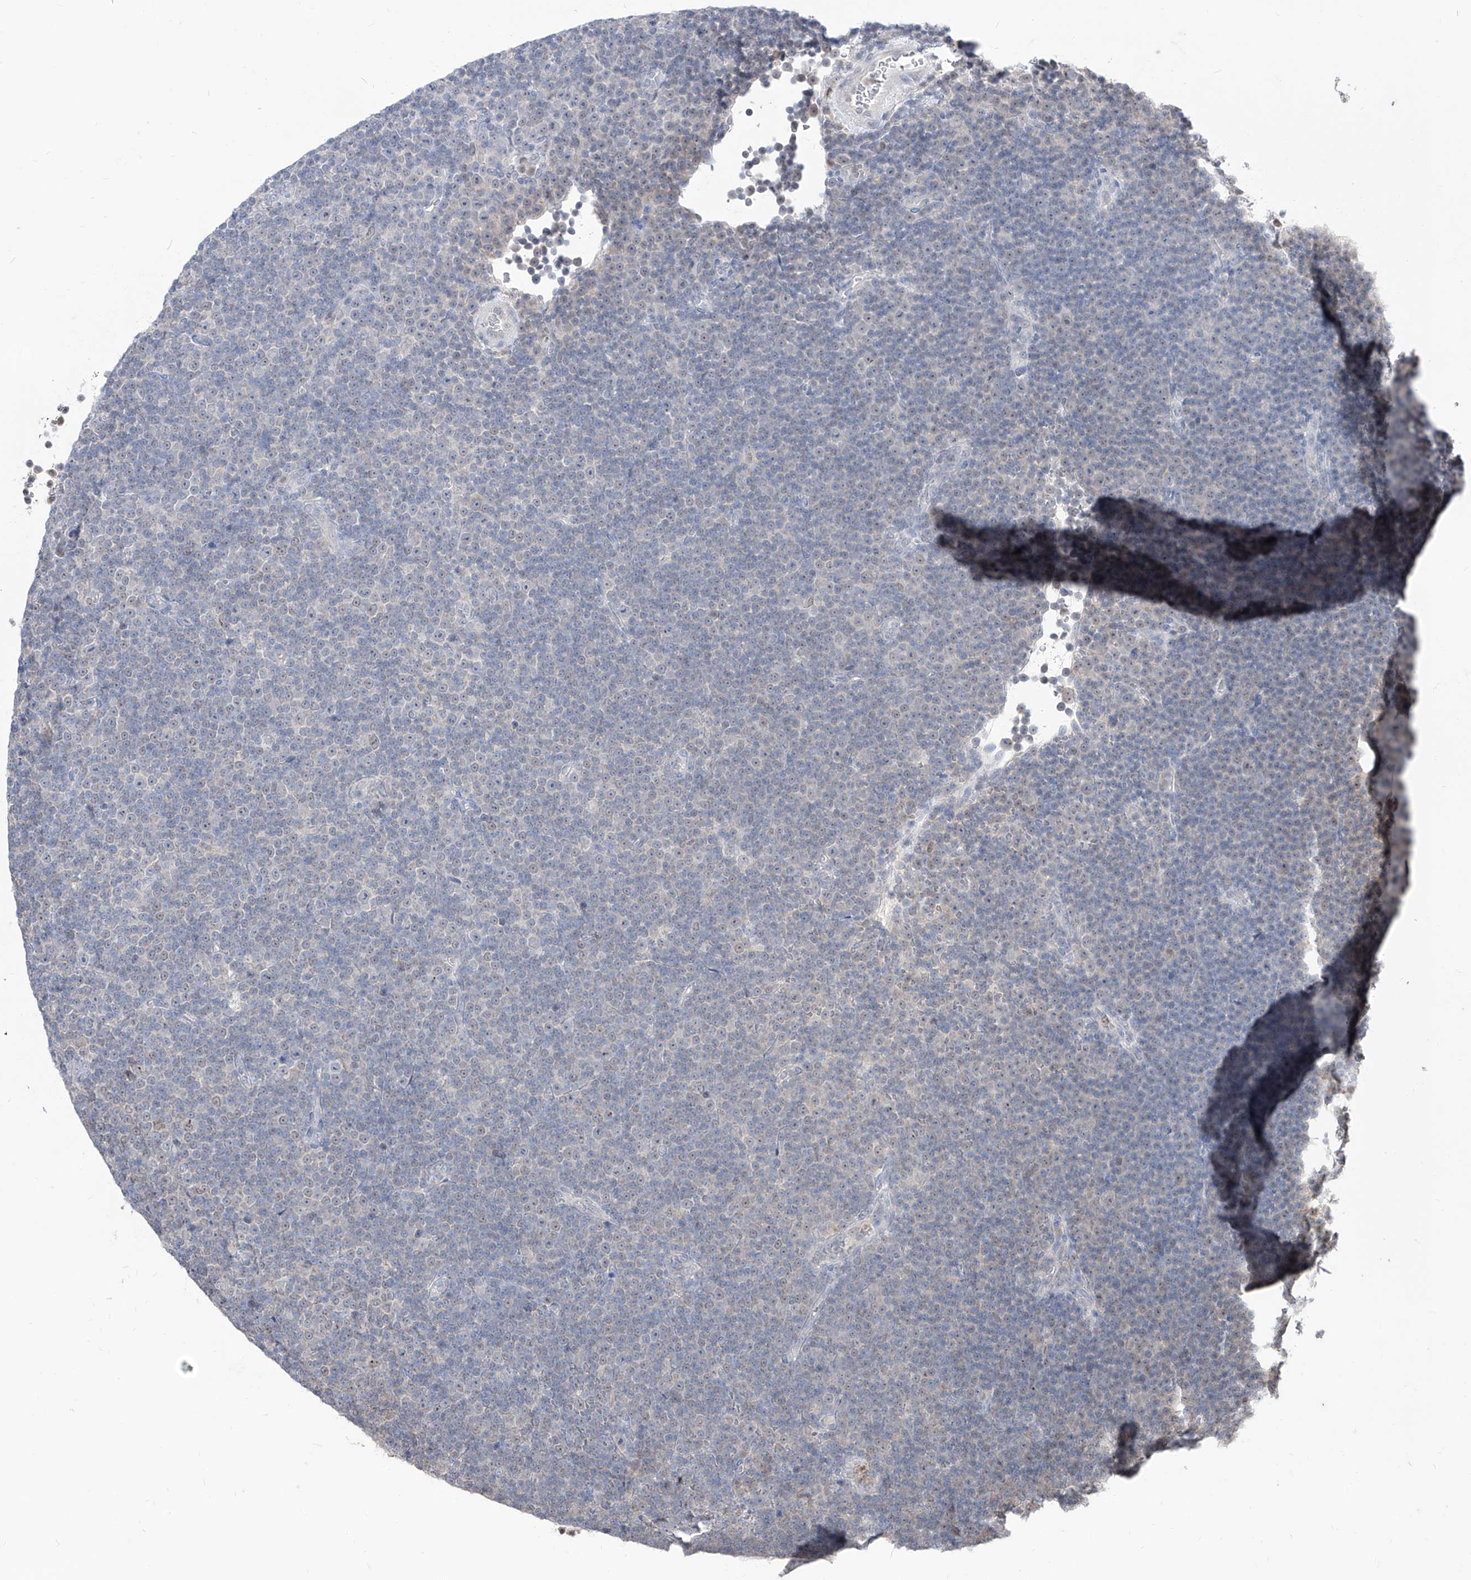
{"staining": {"intensity": "negative", "quantity": "none", "location": "none"}, "tissue": "lymphoma", "cell_type": "Tumor cells", "image_type": "cancer", "snomed": [{"axis": "morphology", "description": "Malignant lymphoma, non-Hodgkin's type, Low grade"}, {"axis": "topography", "description": "Lymph node"}], "caption": "This histopathology image is of lymphoma stained with IHC to label a protein in brown with the nuclei are counter-stained blue. There is no expression in tumor cells.", "gene": "BROX", "patient": {"sex": "female", "age": 67}}